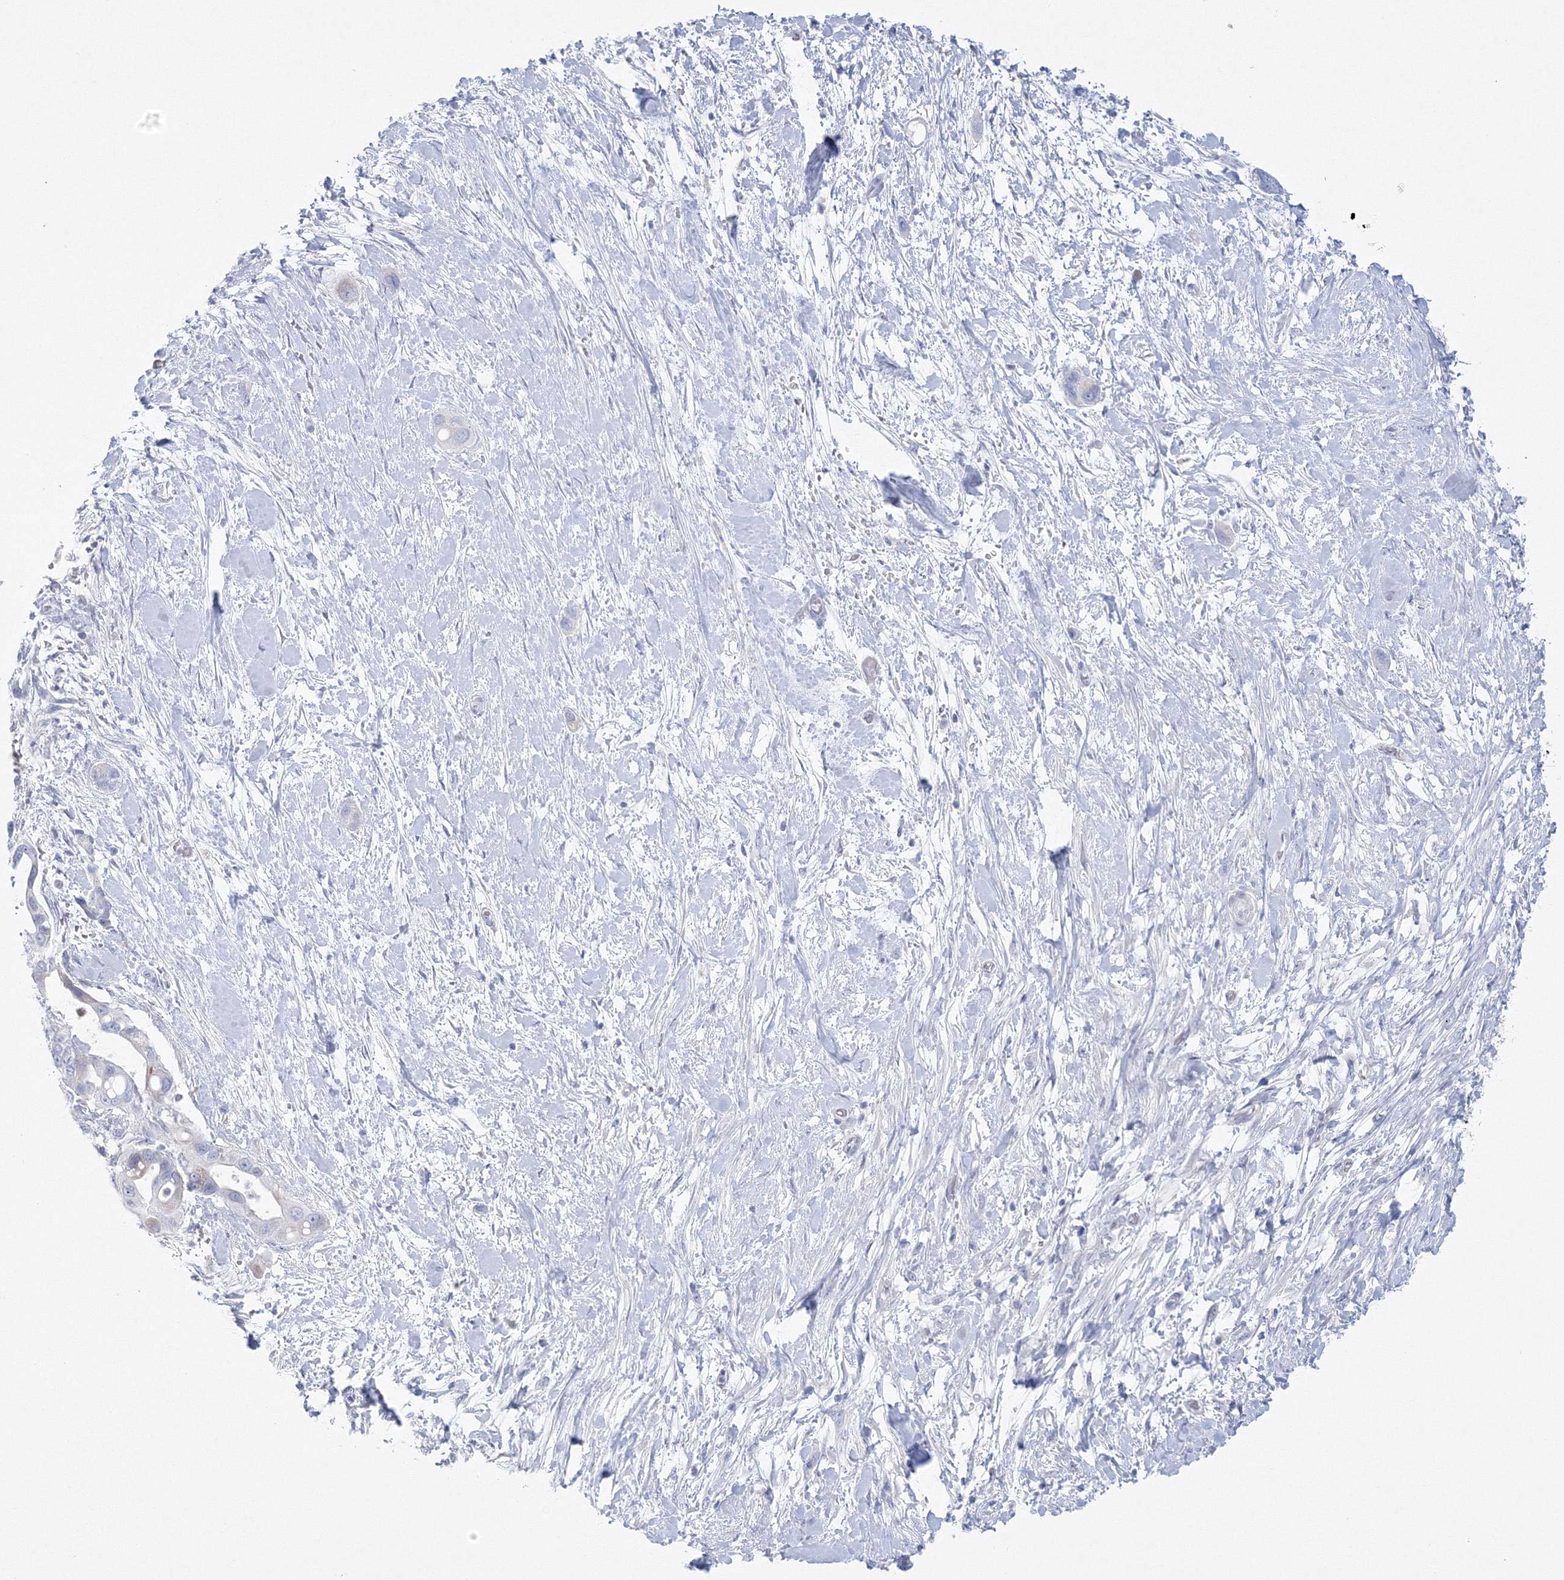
{"staining": {"intensity": "negative", "quantity": "none", "location": "none"}, "tissue": "pancreatic cancer", "cell_type": "Tumor cells", "image_type": "cancer", "snomed": [{"axis": "morphology", "description": "Adenocarcinoma, NOS"}, {"axis": "topography", "description": "Pancreas"}], "caption": "A micrograph of human pancreatic cancer is negative for staining in tumor cells. (DAB IHC visualized using brightfield microscopy, high magnification).", "gene": "NIPAL1", "patient": {"sex": "male", "age": 68}}